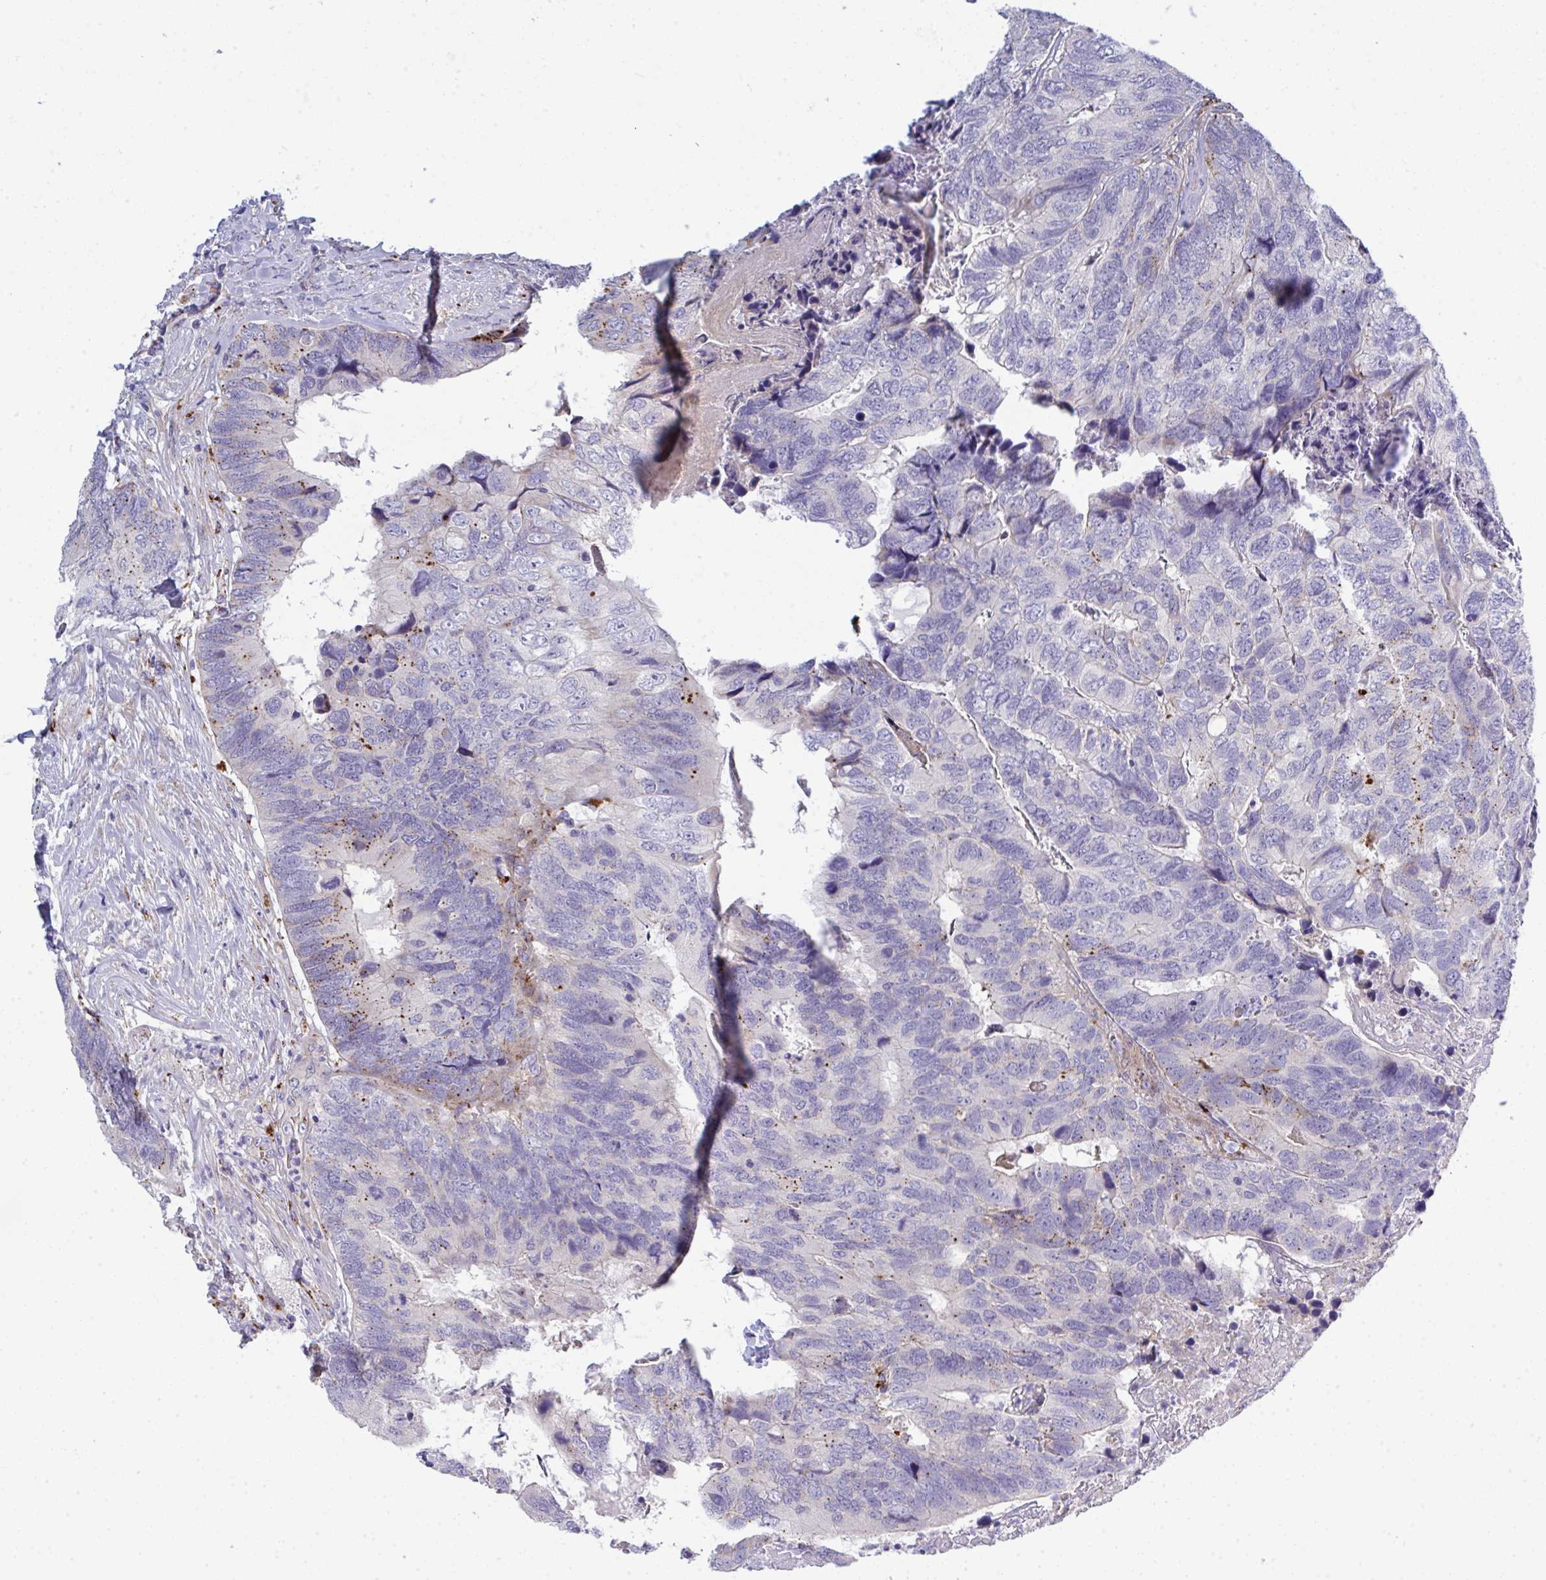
{"staining": {"intensity": "negative", "quantity": "none", "location": "none"}, "tissue": "breast cancer", "cell_type": "Tumor cells", "image_type": "cancer", "snomed": [{"axis": "morphology", "description": "Lobular carcinoma"}, {"axis": "topography", "description": "Breast"}], "caption": "Human breast cancer (lobular carcinoma) stained for a protein using IHC reveals no staining in tumor cells.", "gene": "TOR1AIP2", "patient": {"sex": "female", "age": 59}}